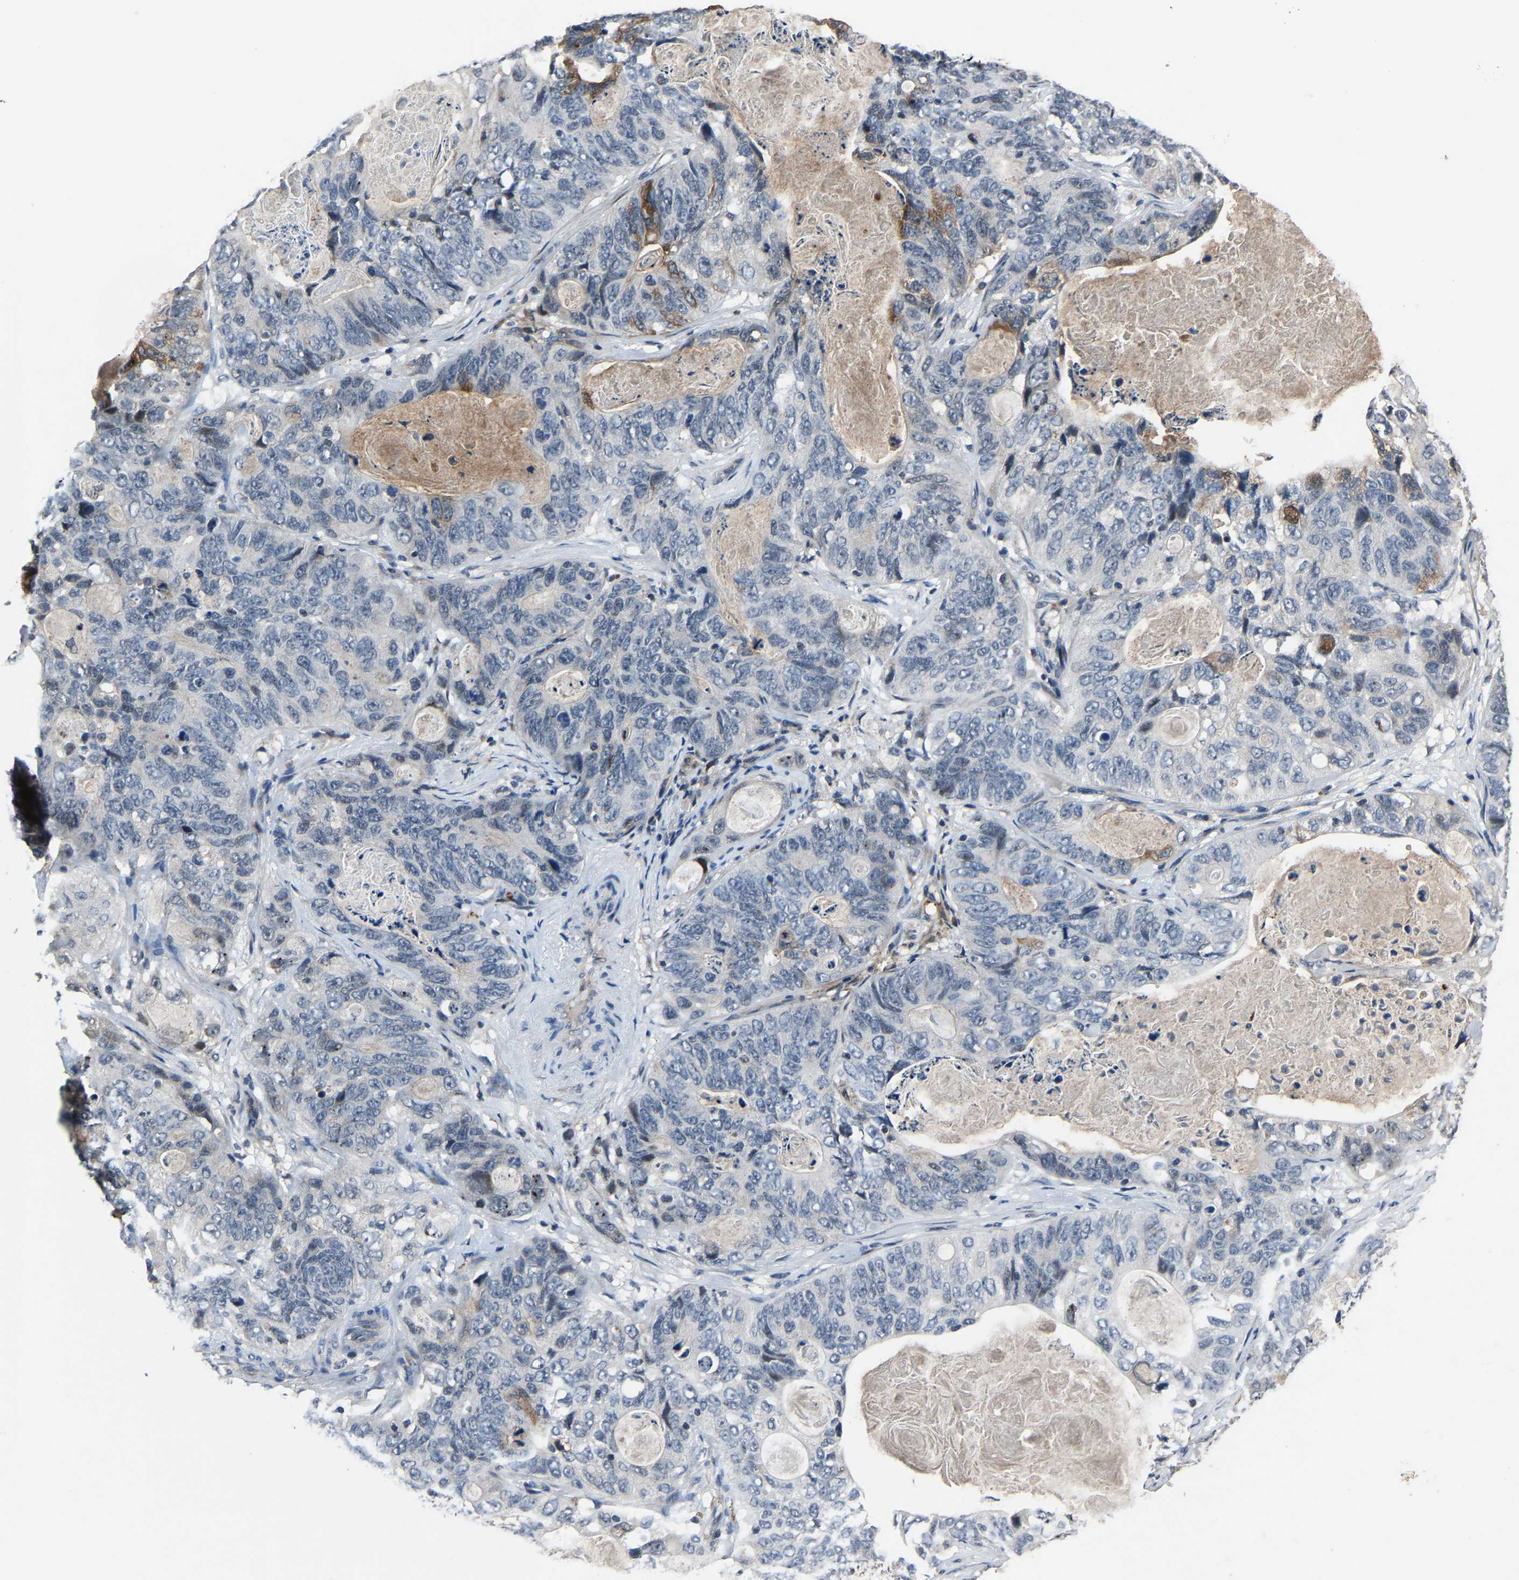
{"staining": {"intensity": "moderate", "quantity": "<25%", "location": "cytoplasmic/membranous"}, "tissue": "stomach cancer", "cell_type": "Tumor cells", "image_type": "cancer", "snomed": [{"axis": "morphology", "description": "Normal tissue, NOS"}, {"axis": "morphology", "description": "Adenocarcinoma, NOS"}, {"axis": "topography", "description": "Stomach"}], "caption": "Adenocarcinoma (stomach) tissue demonstrates moderate cytoplasmic/membranous positivity in about <25% of tumor cells, visualized by immunohistochemistry.", "gene": "PCNX2", "patient": {"sex": "female", "age": 89}}